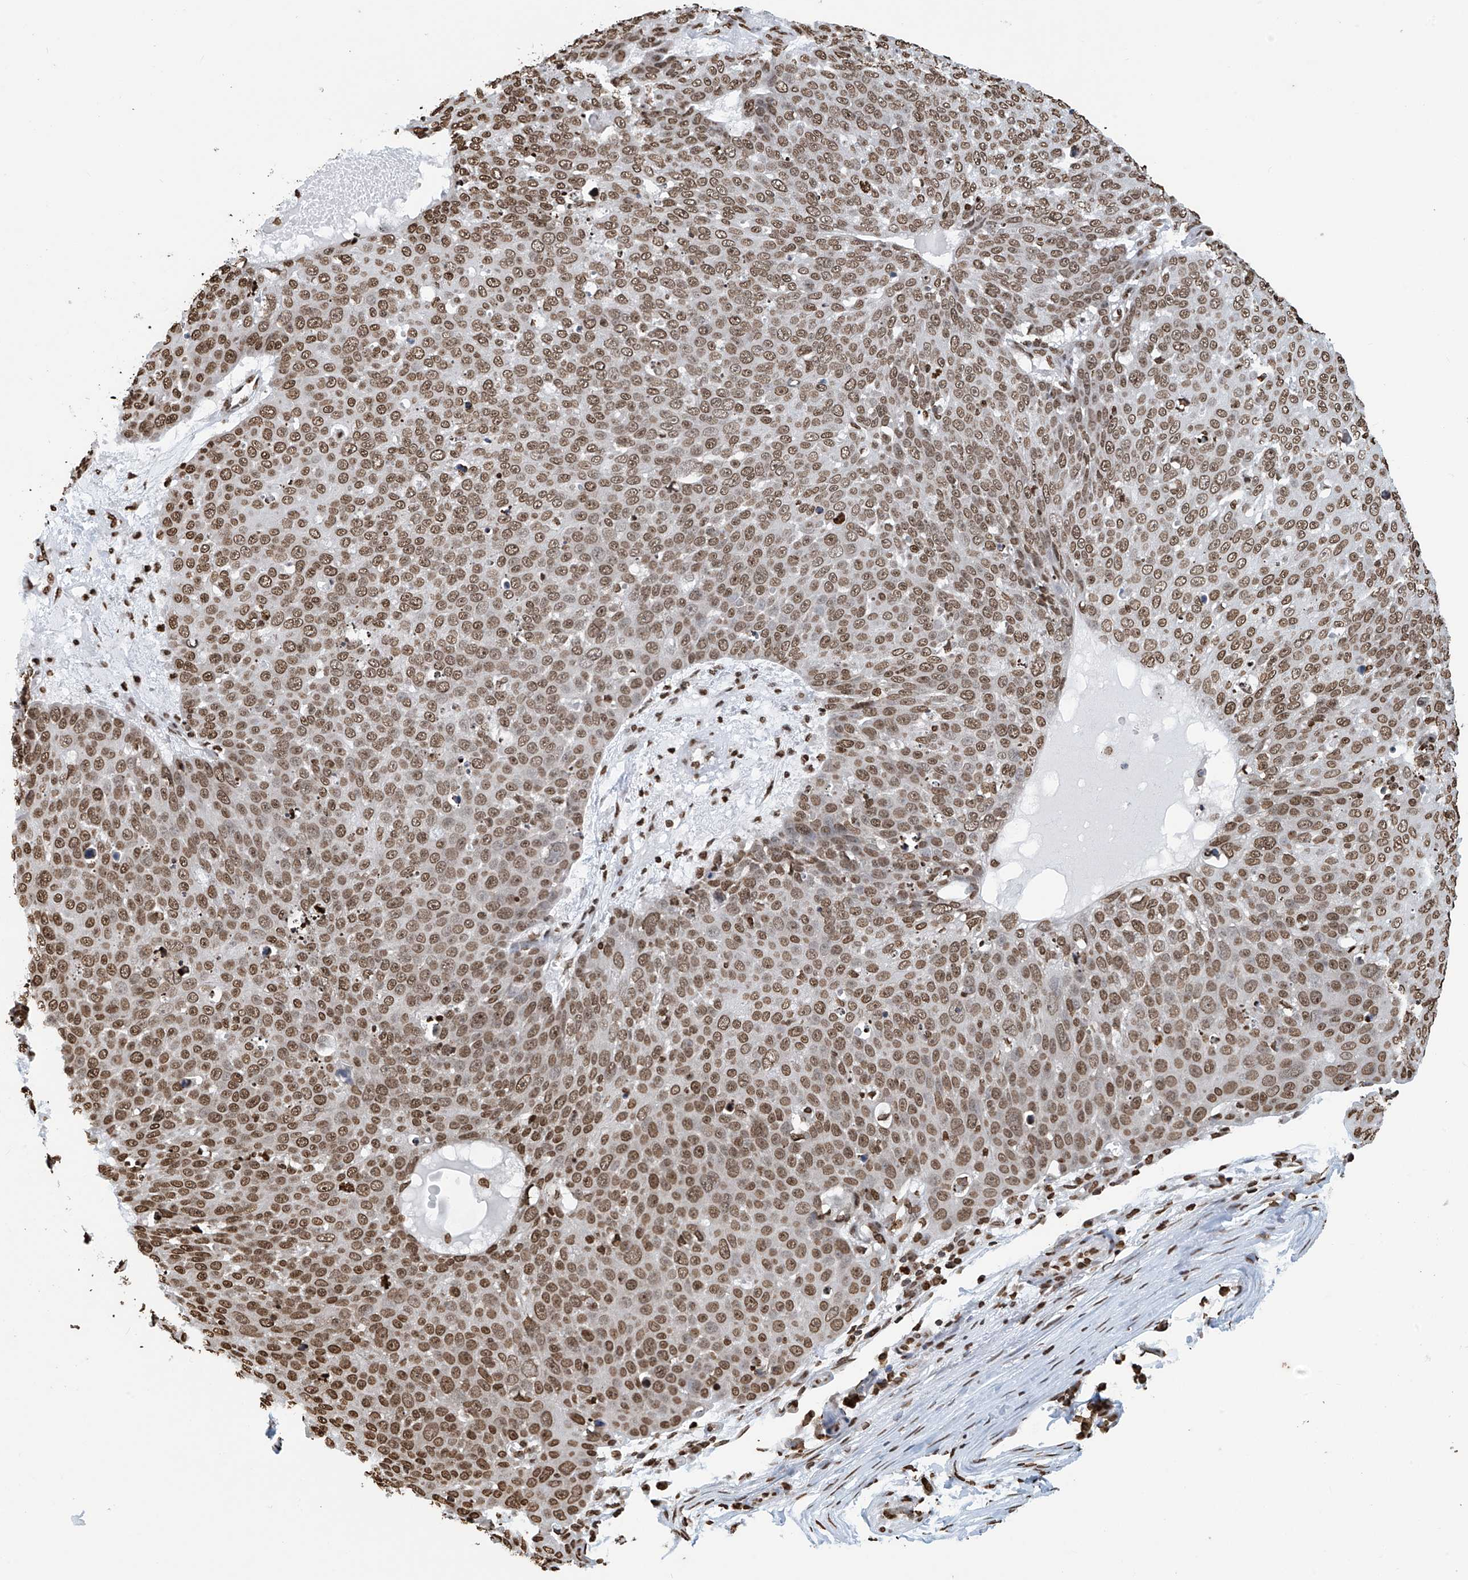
{"staining": {"intensity": "moderate", "quantity": ">75%", "location": "nuclear"}, "tissue": "skin cancer", "cell_type": "Tumor cells", "image_type": "cancer", "snomed": [{"axis": "morphology", "description": "Squamous cell carcinoma, NOS"}, {"axis": "topography", "description": "Skin"}], "caption": "Squamous cell carcinoma (skin) stained with a protein marker exhibits moderate staining in tumor cells.", "gene": "DPPA2", "patient": {"sex": "male", "age": 71}}